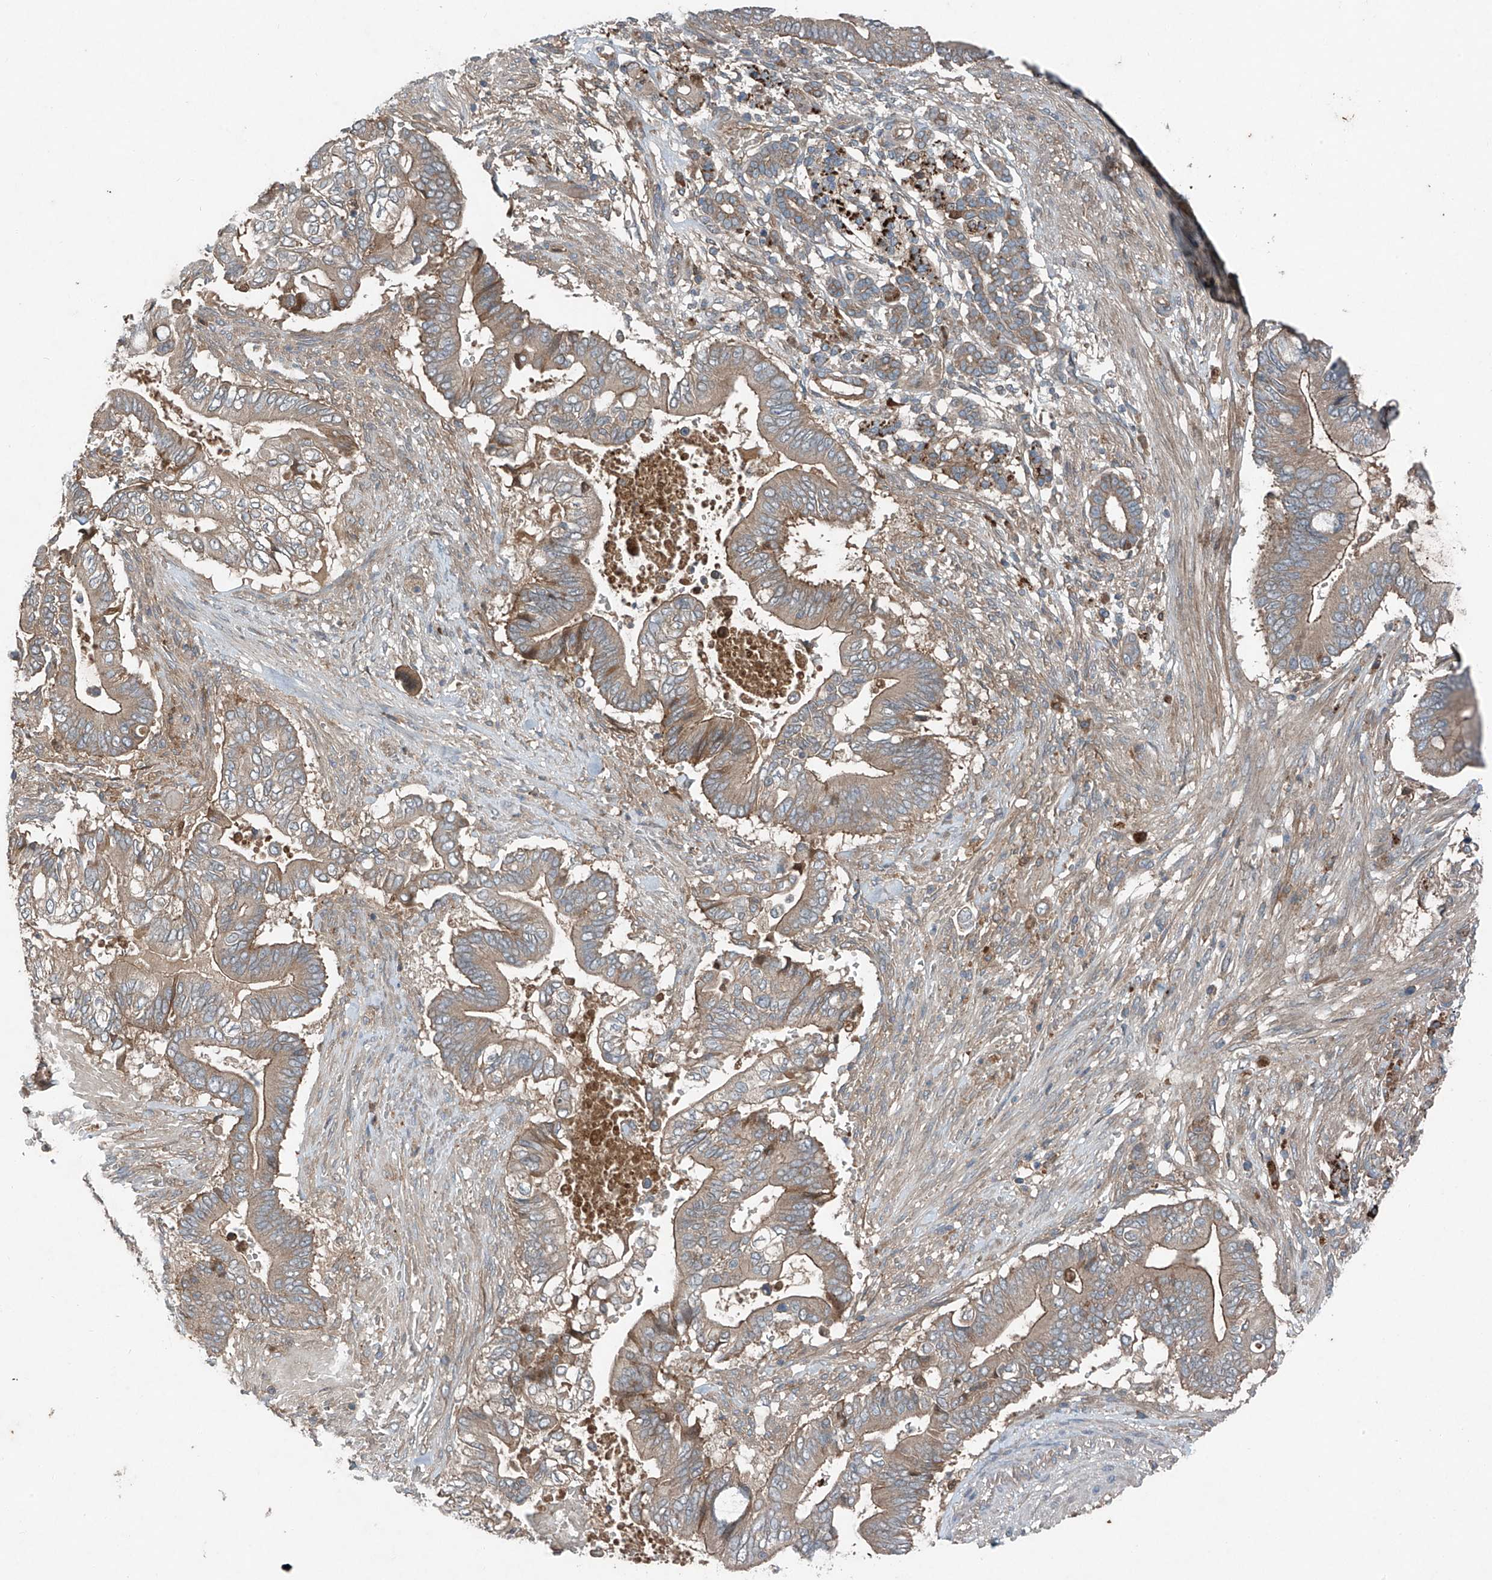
{"staining": {"intensity": "moderate", "quantity": ">75%", "location": "cytoplasmic/membranous"}, "tissue": "pancreatic cancer", "cell_type": "Tumor cells", "image_type": "cancer", "snomed": [{"axis": "morphology", "description": "Adenocarcinoma, NOS"}, {"axis": "topography", "description": "Pancreas"}], "caption": "Human pancreatic cancer stained with a brown dye displays moderate cytoplasmic/membranous positive staining in approximately >75% of tumor cells.", "gene": "FOXRED2", "patient": {"sex": "male", "age": 68}}